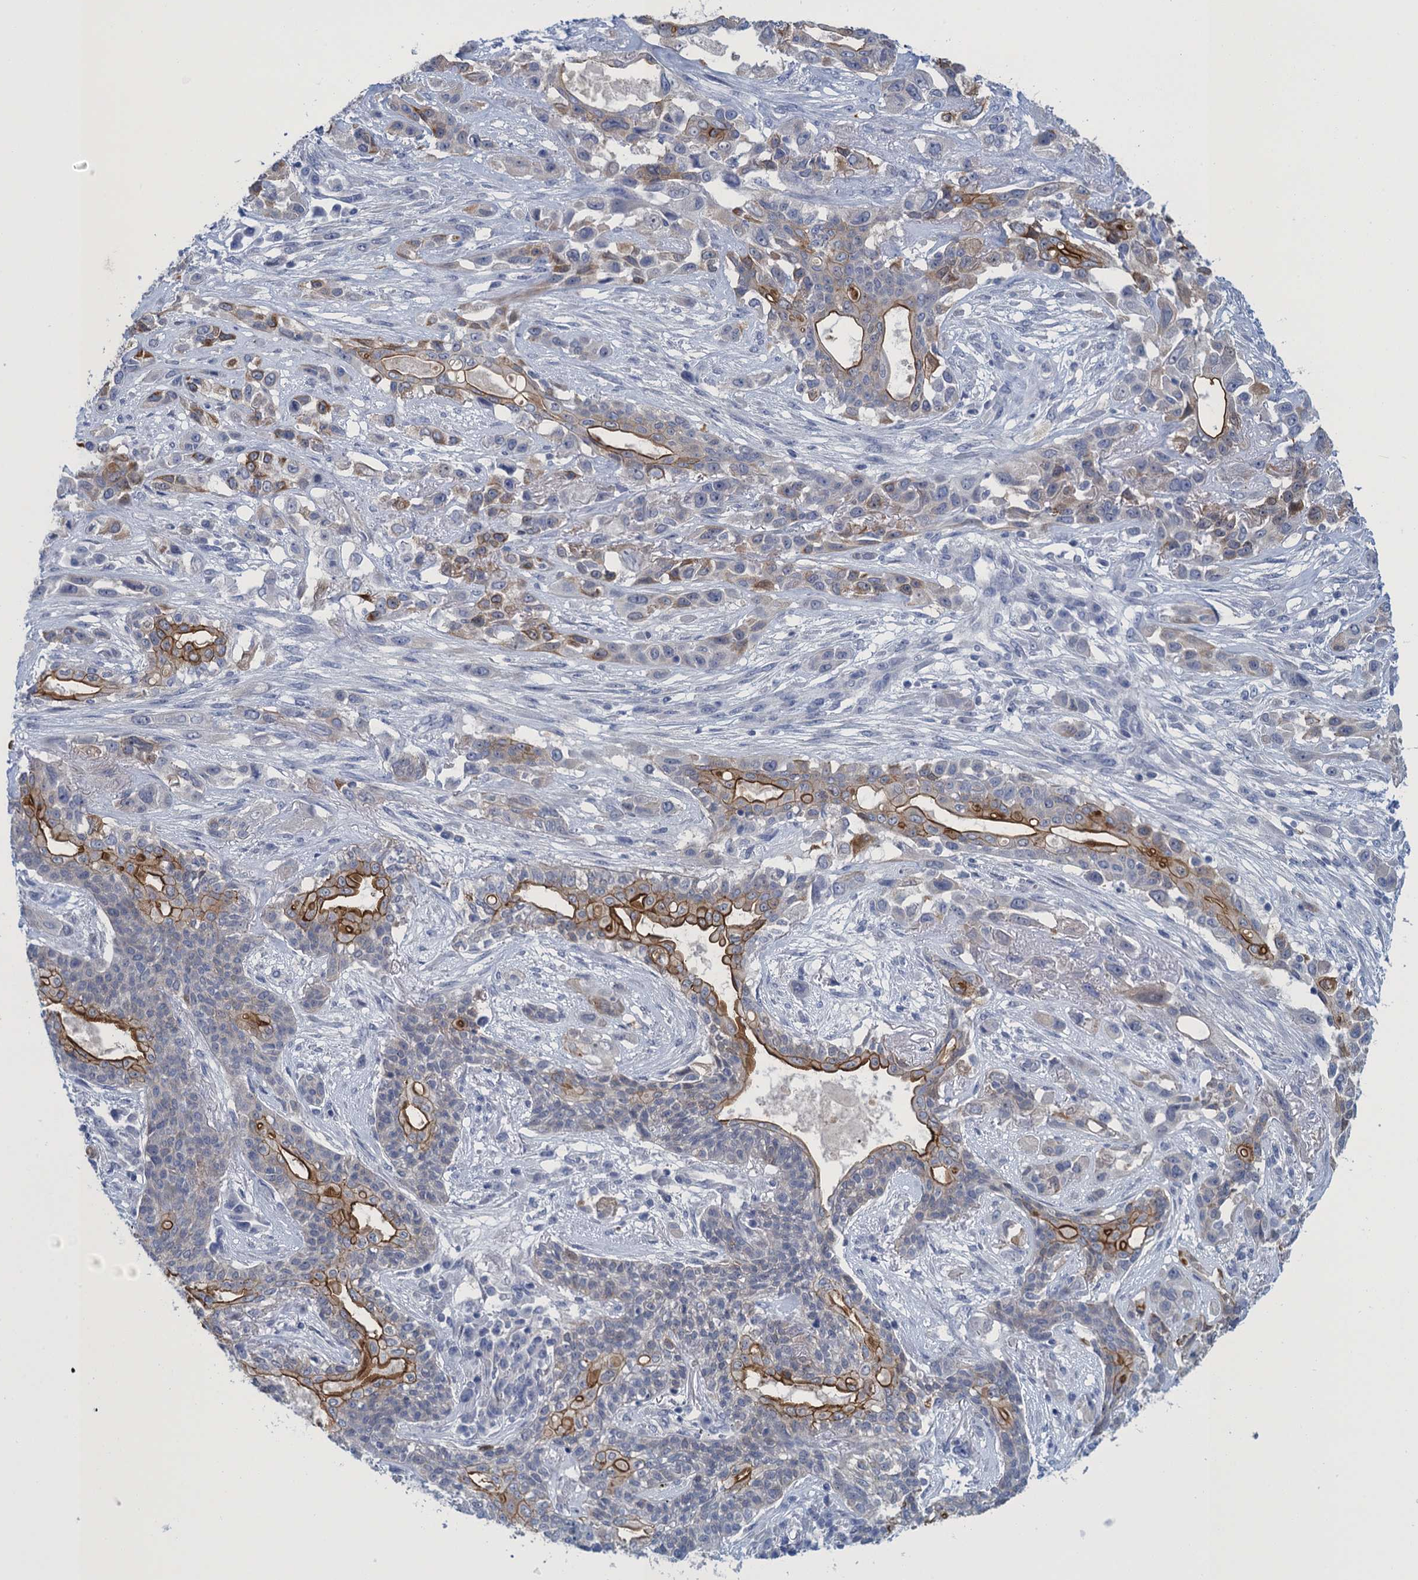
{"staining": {"intensity": "moderate", "quantity": "25%-75%", "location": "cytoplasmic/membranous"}, "tissue": "lung cancer", "cell_type": "Tumor cells", "image_type": "cancer", "snomed": [{"axis": "morphology", "description": "Squamous cell carcinoma, NOS"}, {"axis": "topography", "description": "Lung"}], "caption": "Protein positivity by immunohistochemistry (IHC) displays moderate cytoplasmic/membranous staining in approximately 25%-75% of tumor cells in squamous cell carcinoma (lung).", "gene": "SCEL", "patient": {"sex": "female", "age": 70}}